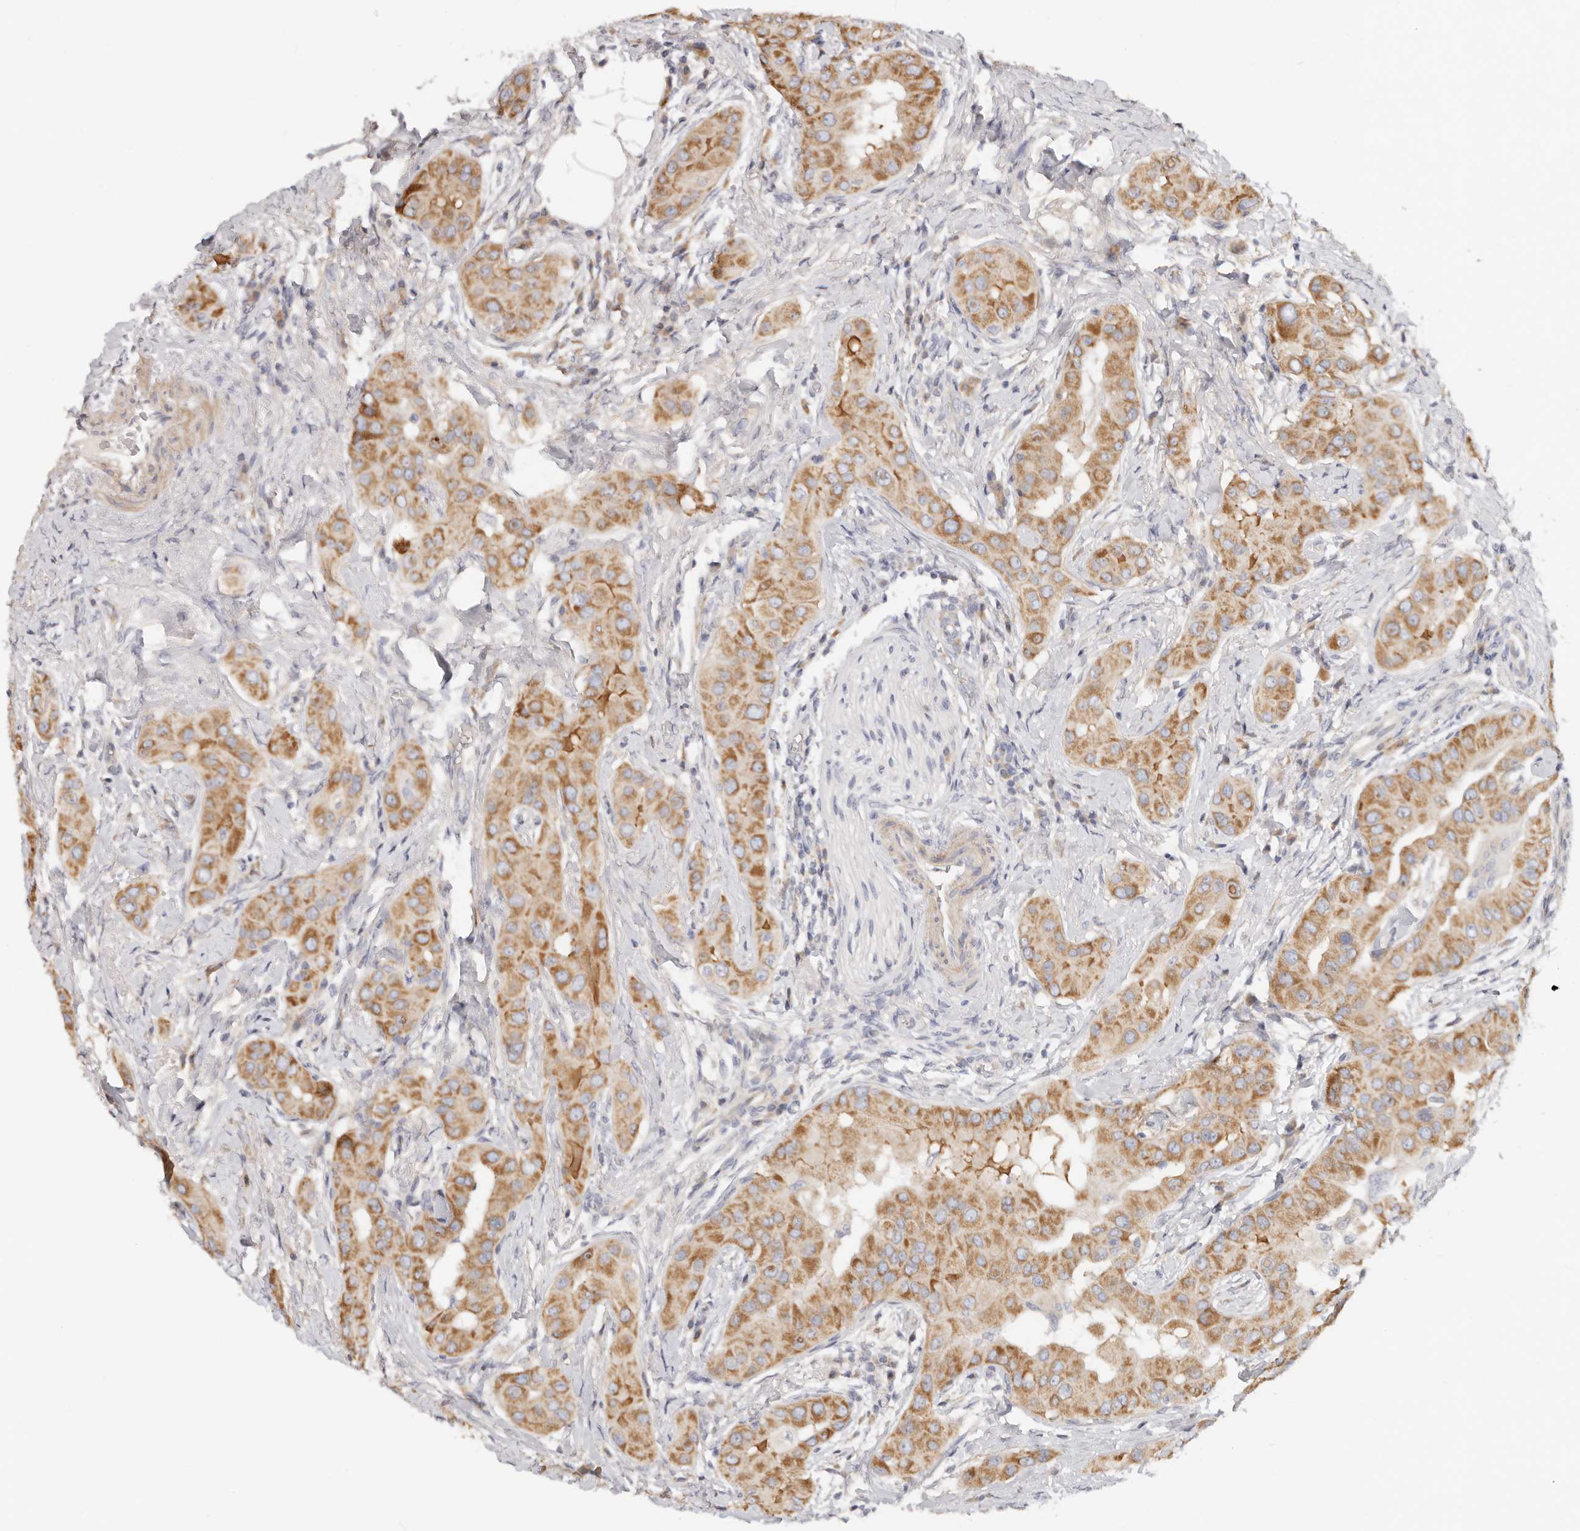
{"staining": {"intensity": "moderate", "quantity": ">75%", "location": "cytoplasmic/membranous"}, "tissue": "thyroid cancer", "cell_type": "Tumor cells", "image_type": "cancer", "snomed": [{"axis": "morphology", "description": "Papillary adenocarcinoma, NOS"}, {"axis": "topography", "description": "Thyroid gland"}], "caption": "High-magnification brightfield microscopy of thyroid cancer stained with DAB (3,3'-diaminobenzidine) (brown) and counterstained with hematoxylin (blue). tumor cells exhibit moderate cytoplasmic/membranous positivity is identified in approximately>75% of cells.", "gene": "TFB2M", "patient": {"sex": "male", "age": 33}}